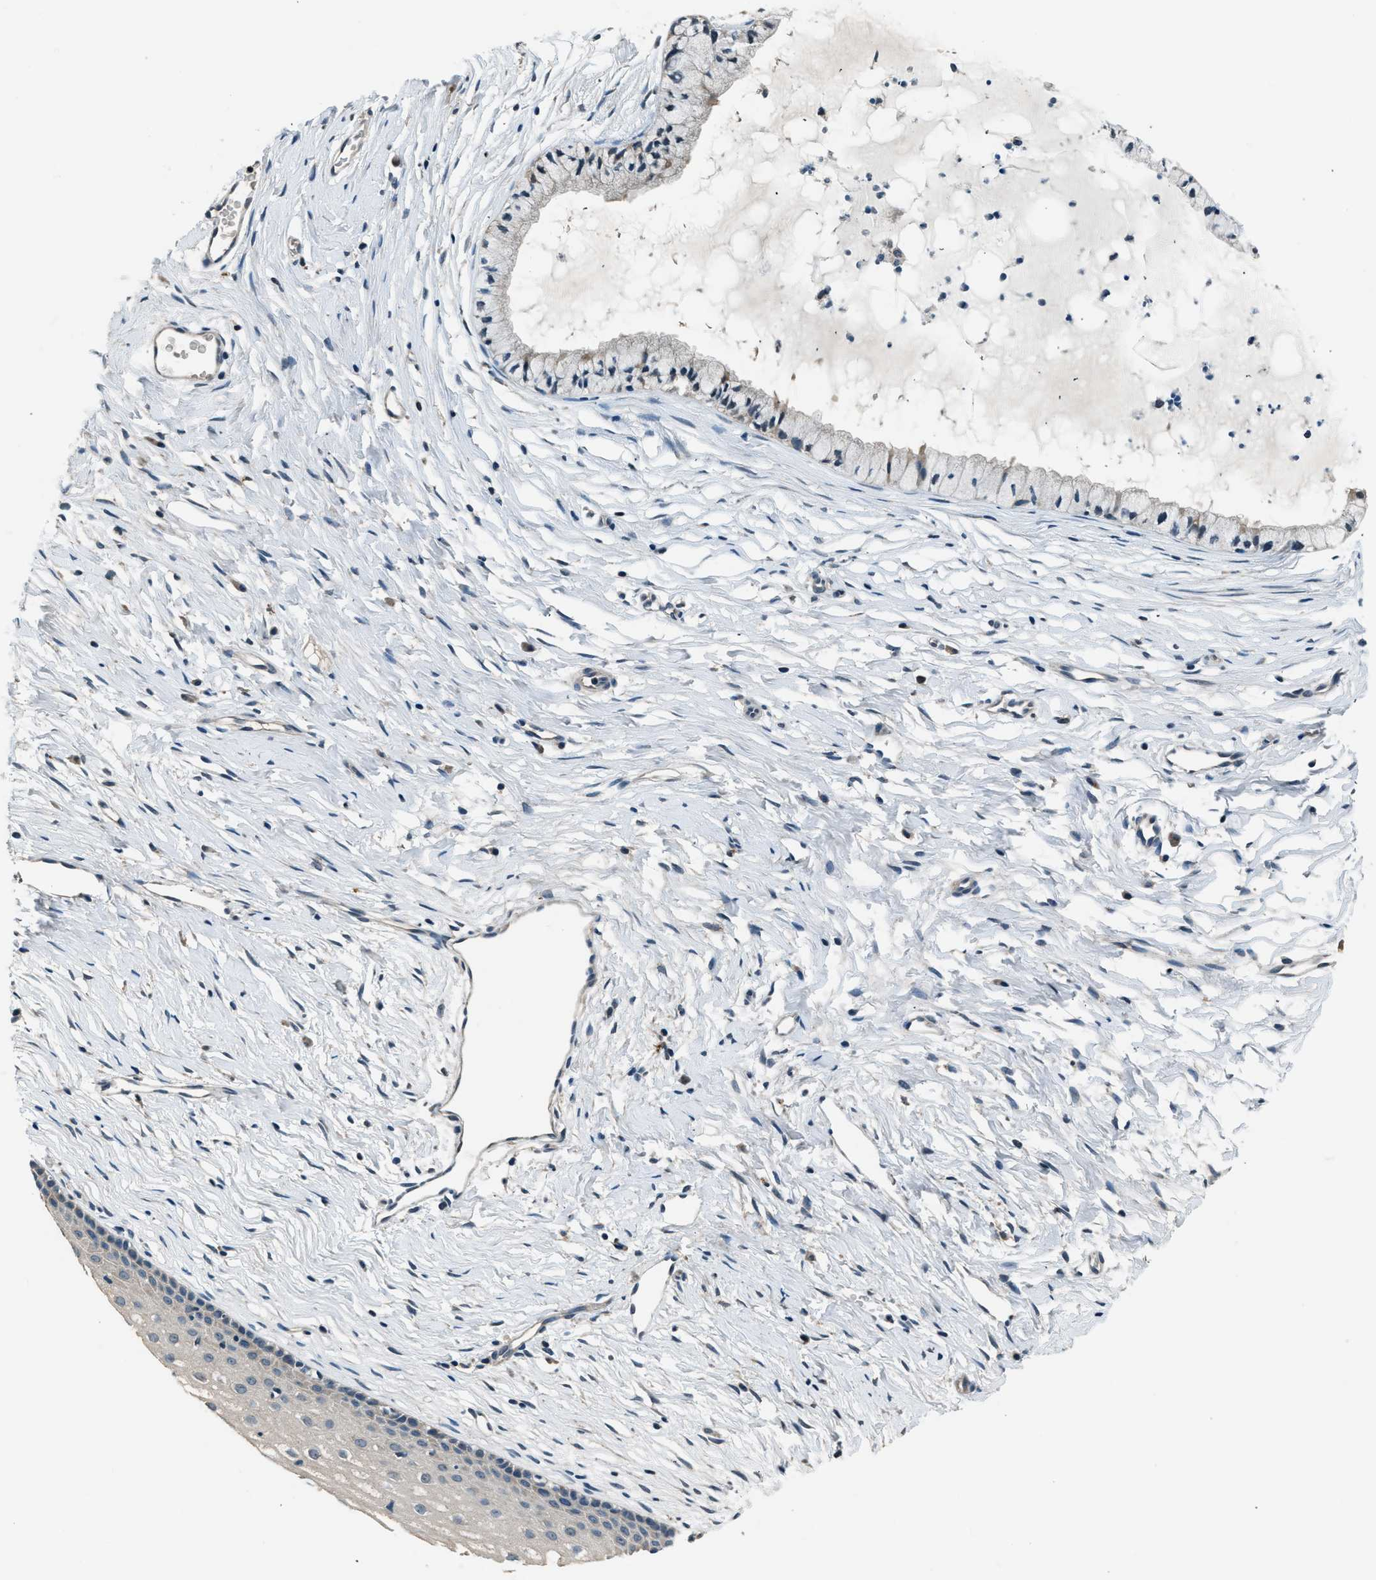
{"staining": {"intensity": "weak", "quantity": "<25%", "location": "cytoplasmic/membranous"}, "tissue": "cervix", "cell_type": "Glandular cells", "image_type": "normal", "snomed": [{"axis": "morphology", "description": "Normal tissue, NOS"}, {"axis": "topography", "description": "Cervix"}], "caption": "This is a photomicrograph of immunohistochemistry staining of unremarkable cervix, which shows no expression in glandular cells.", "gene": "NME8", "patient": {"sex": "female", "age": 46}}